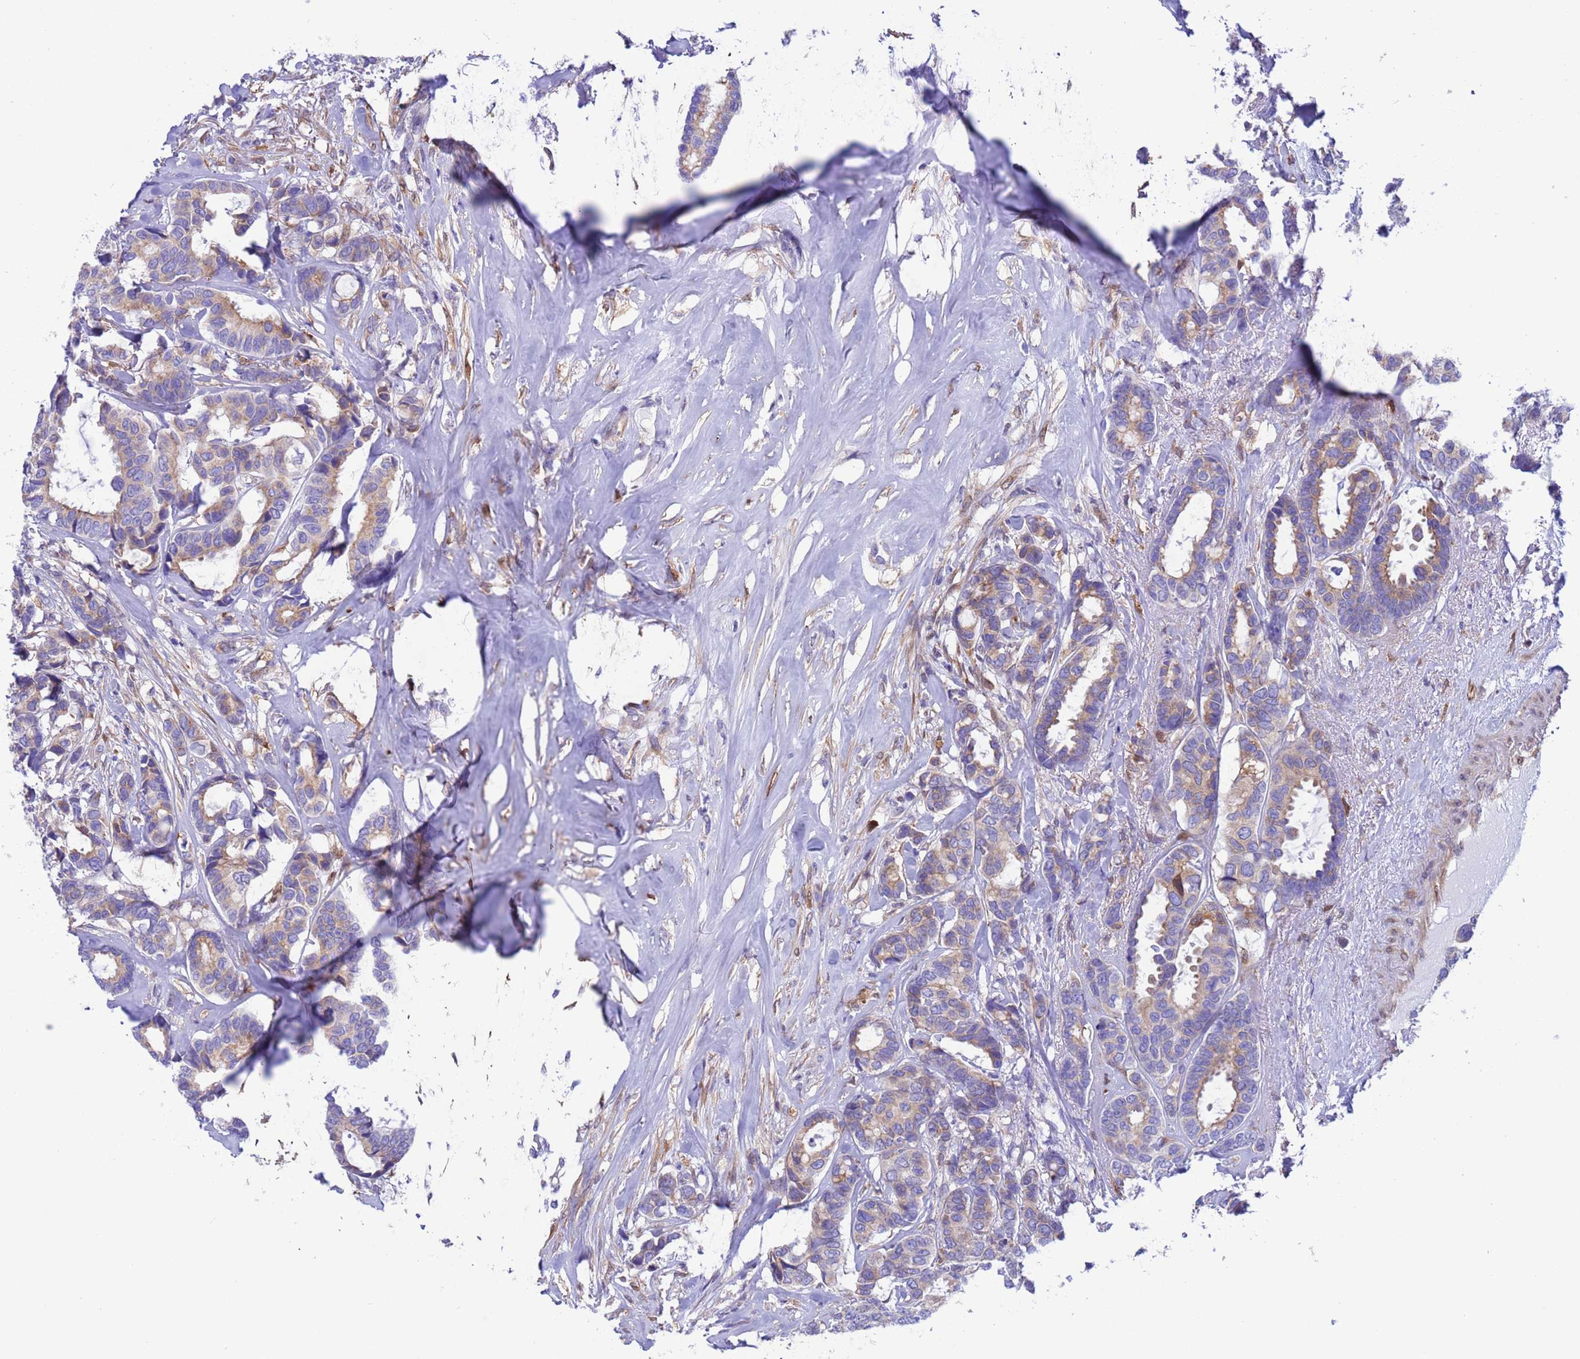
{"staining": {"intensity": "moderate", "quantity": "<25%", "location": "cytoplasmic/membranous"}, "tissue": "breast cancer", "cell_type": "Tumor cells", "image_type": "cancer", "snomed": [{"axis": "morphology", "description": "Duct carcinoma"}, {"axis": "topography", "description": "Breast"}], "caption": "Immunohistochemical staining of human invasive ductal carcinoma (breast) demonstrates low levels of moderate cytoplasmic/membranous staining in approximately <25% of tumor cells.", "gene": "C6orf47", "patient": {"sex": "female", "age": 87}}